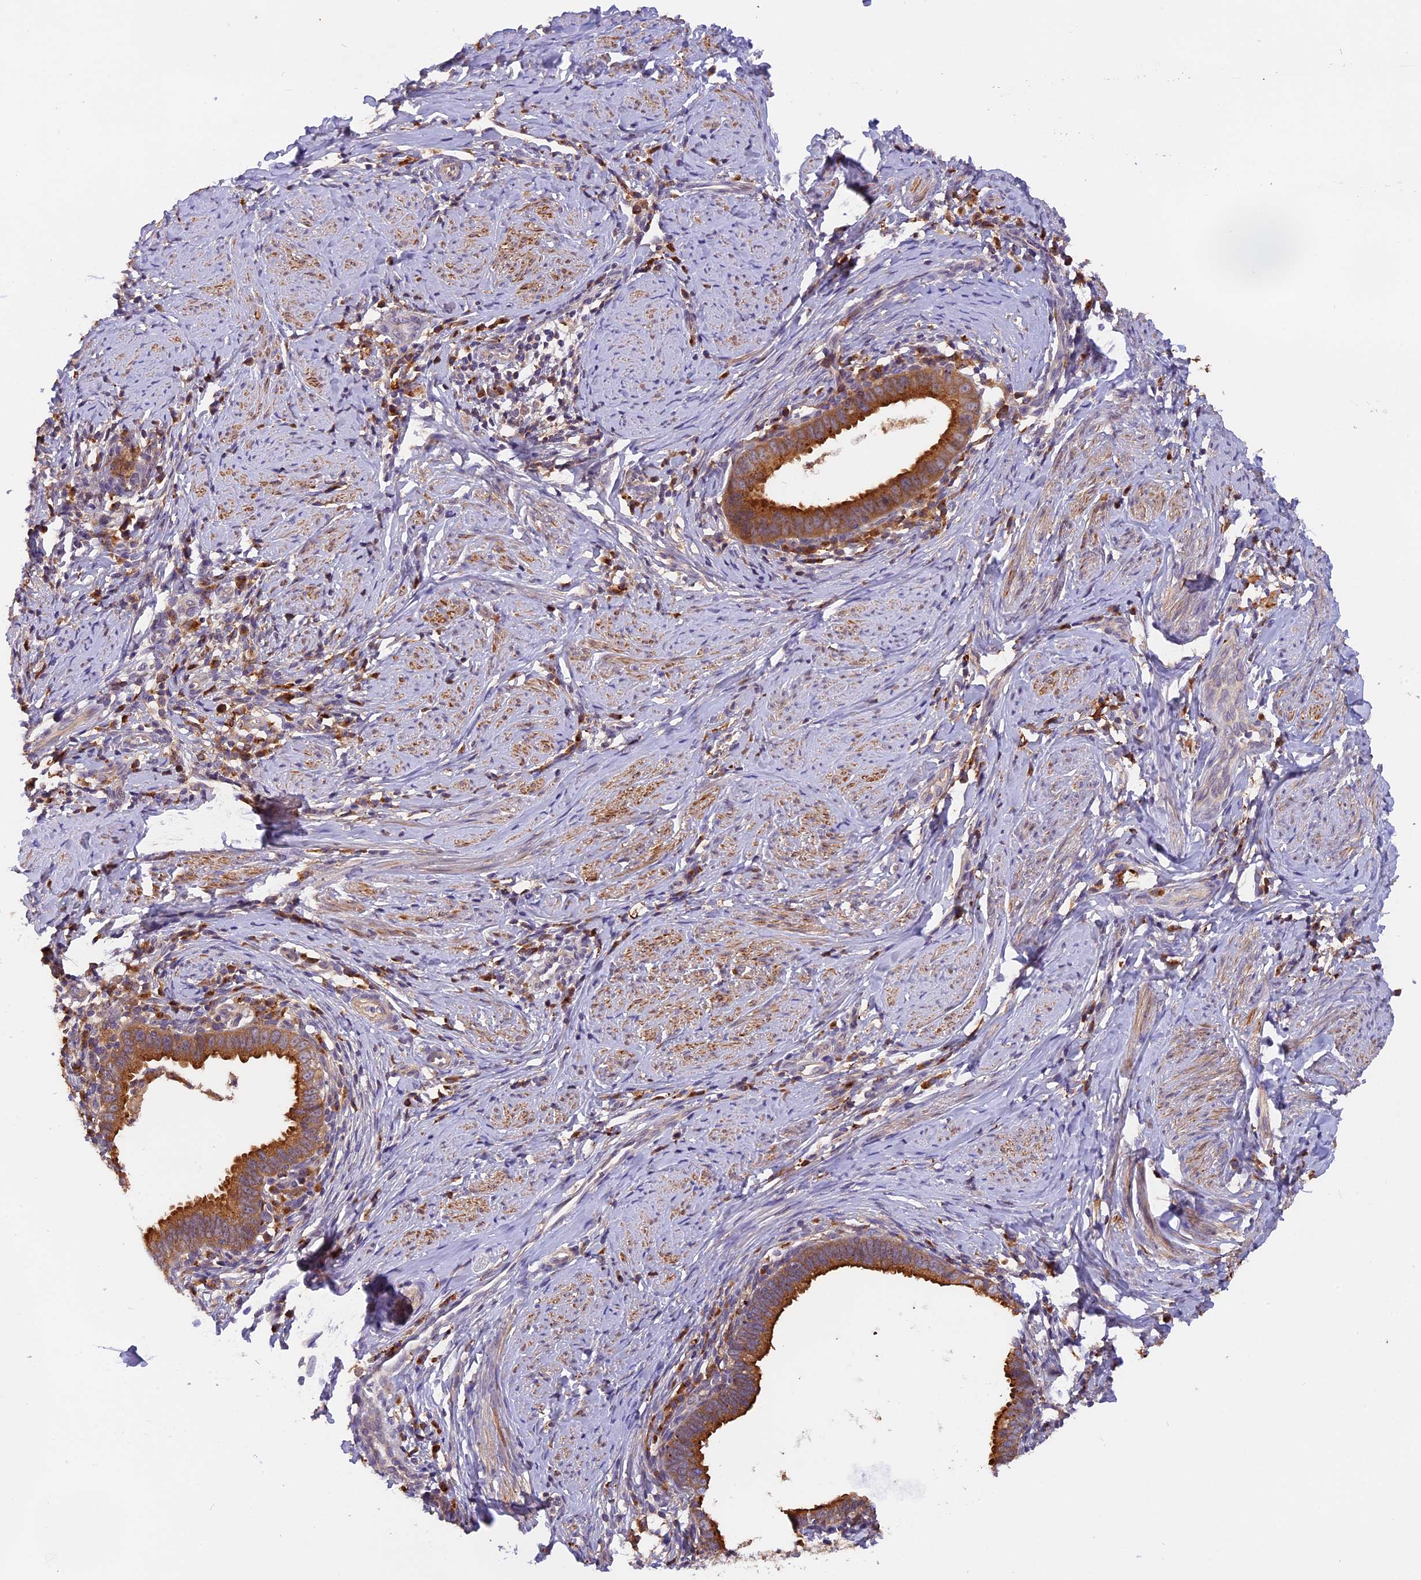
{"staining": {"intensity": "strong", "quantity": ">75%", "location": "cytoplasmic/membranous"}, "tissue": "cervical cancer", "cell_type": "Tumor cells", "image_type": "cancer", "snomed": [{"axis": "morphology", "description": "Adenocarcinoma, NOS"}, {"axis": "topography", "description": "Cervix"}], "caption": "High-magnification brightfield microscopy of cervical cancer stained with DAB (brown) and counterstained with hematoxylin (blue). tumor cells exhibit strong cytoplasmic/membranous staining is present in about>75% of cells.", "gene": "COPE", "patient": {"sex": "female", "age": 36}}